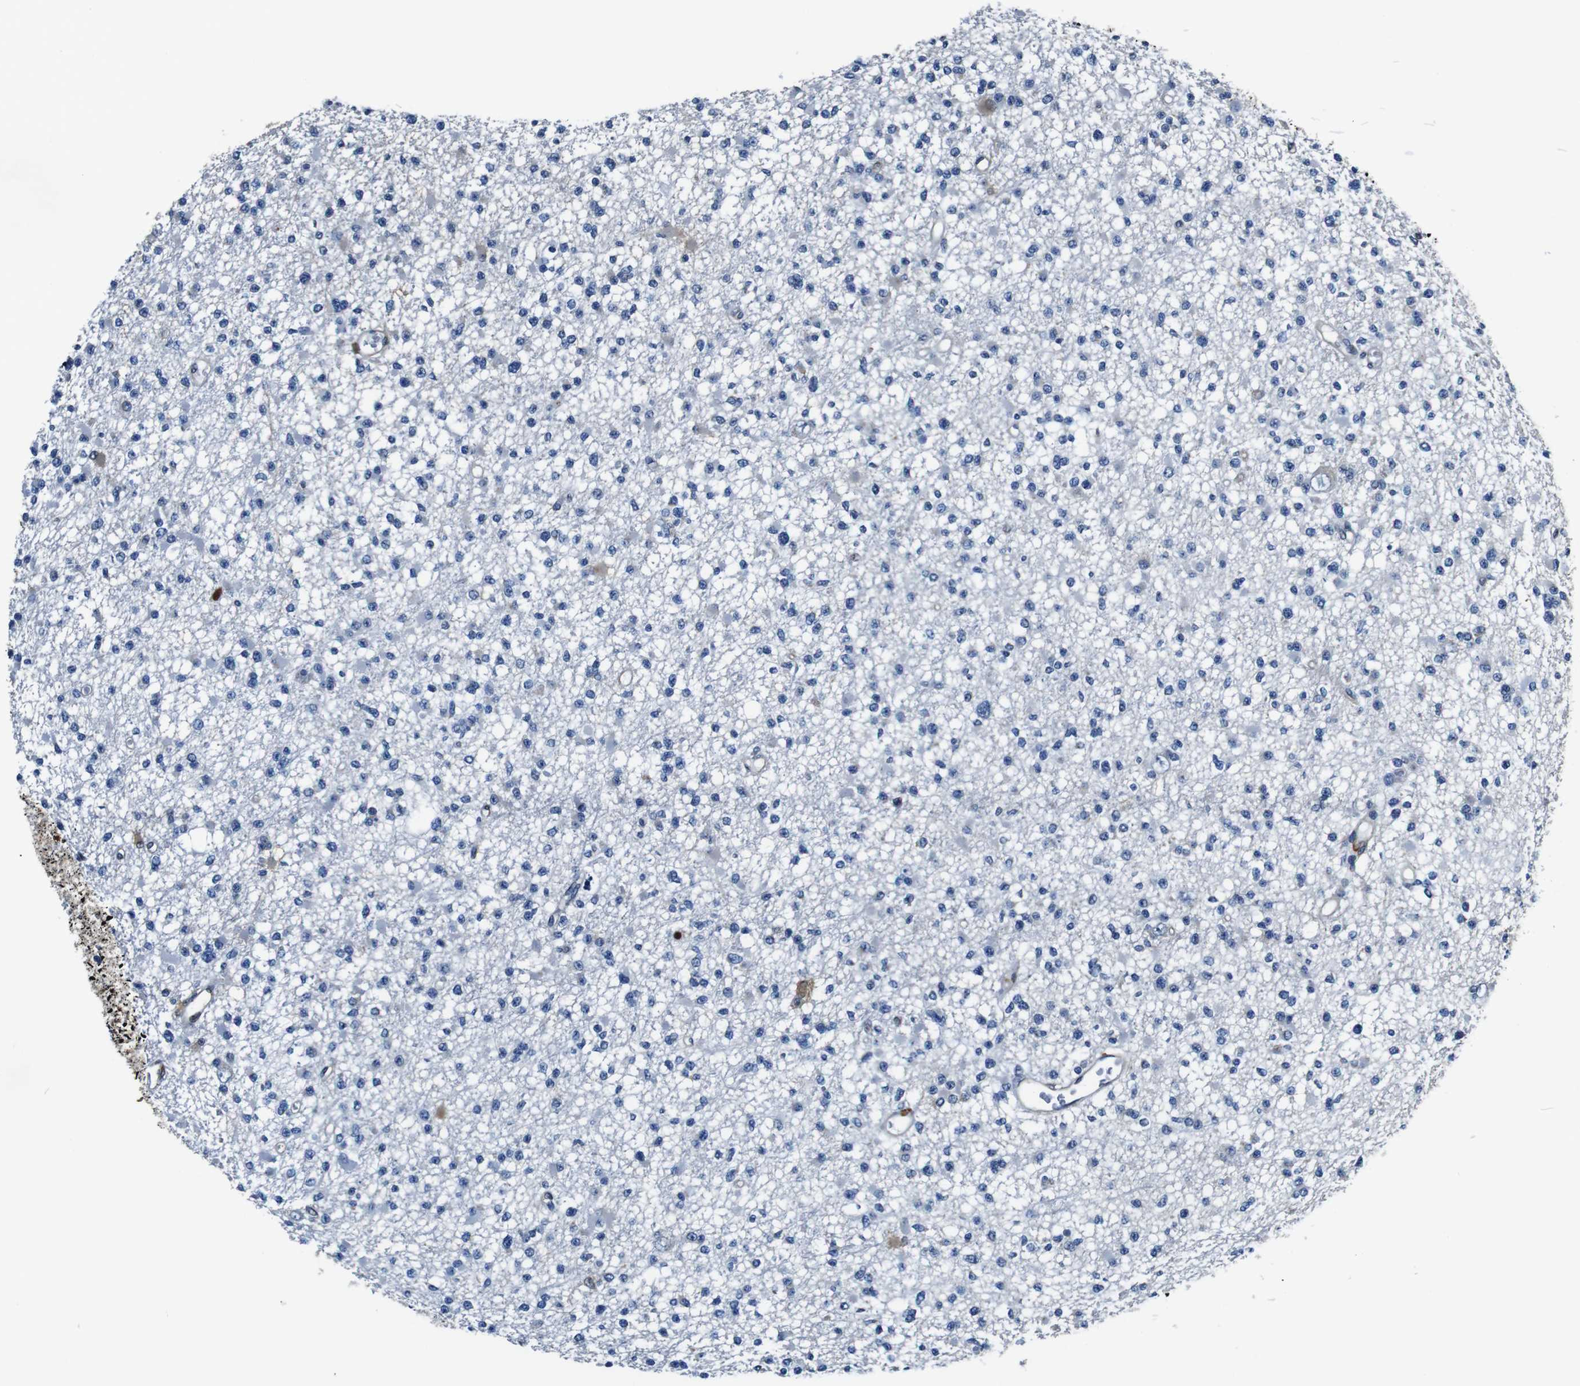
{"staining": {"intensity": "negative", "quantity": "none", "location": "none"}, "tissue": "glioma", "cell_type": "Tumor cells", "image_type": "cancer", "snomed": [{"axis": "morphology", "description": "Glioma, malignant, Low grade"}, {"axis": "topography", "description": "Brain"}], "caption": "Tumor cells are negative for brown protein staining in malignant glioma (low-grade).", "gene": "ANXA1", "patient": {"sex": "female", "age": 22}}